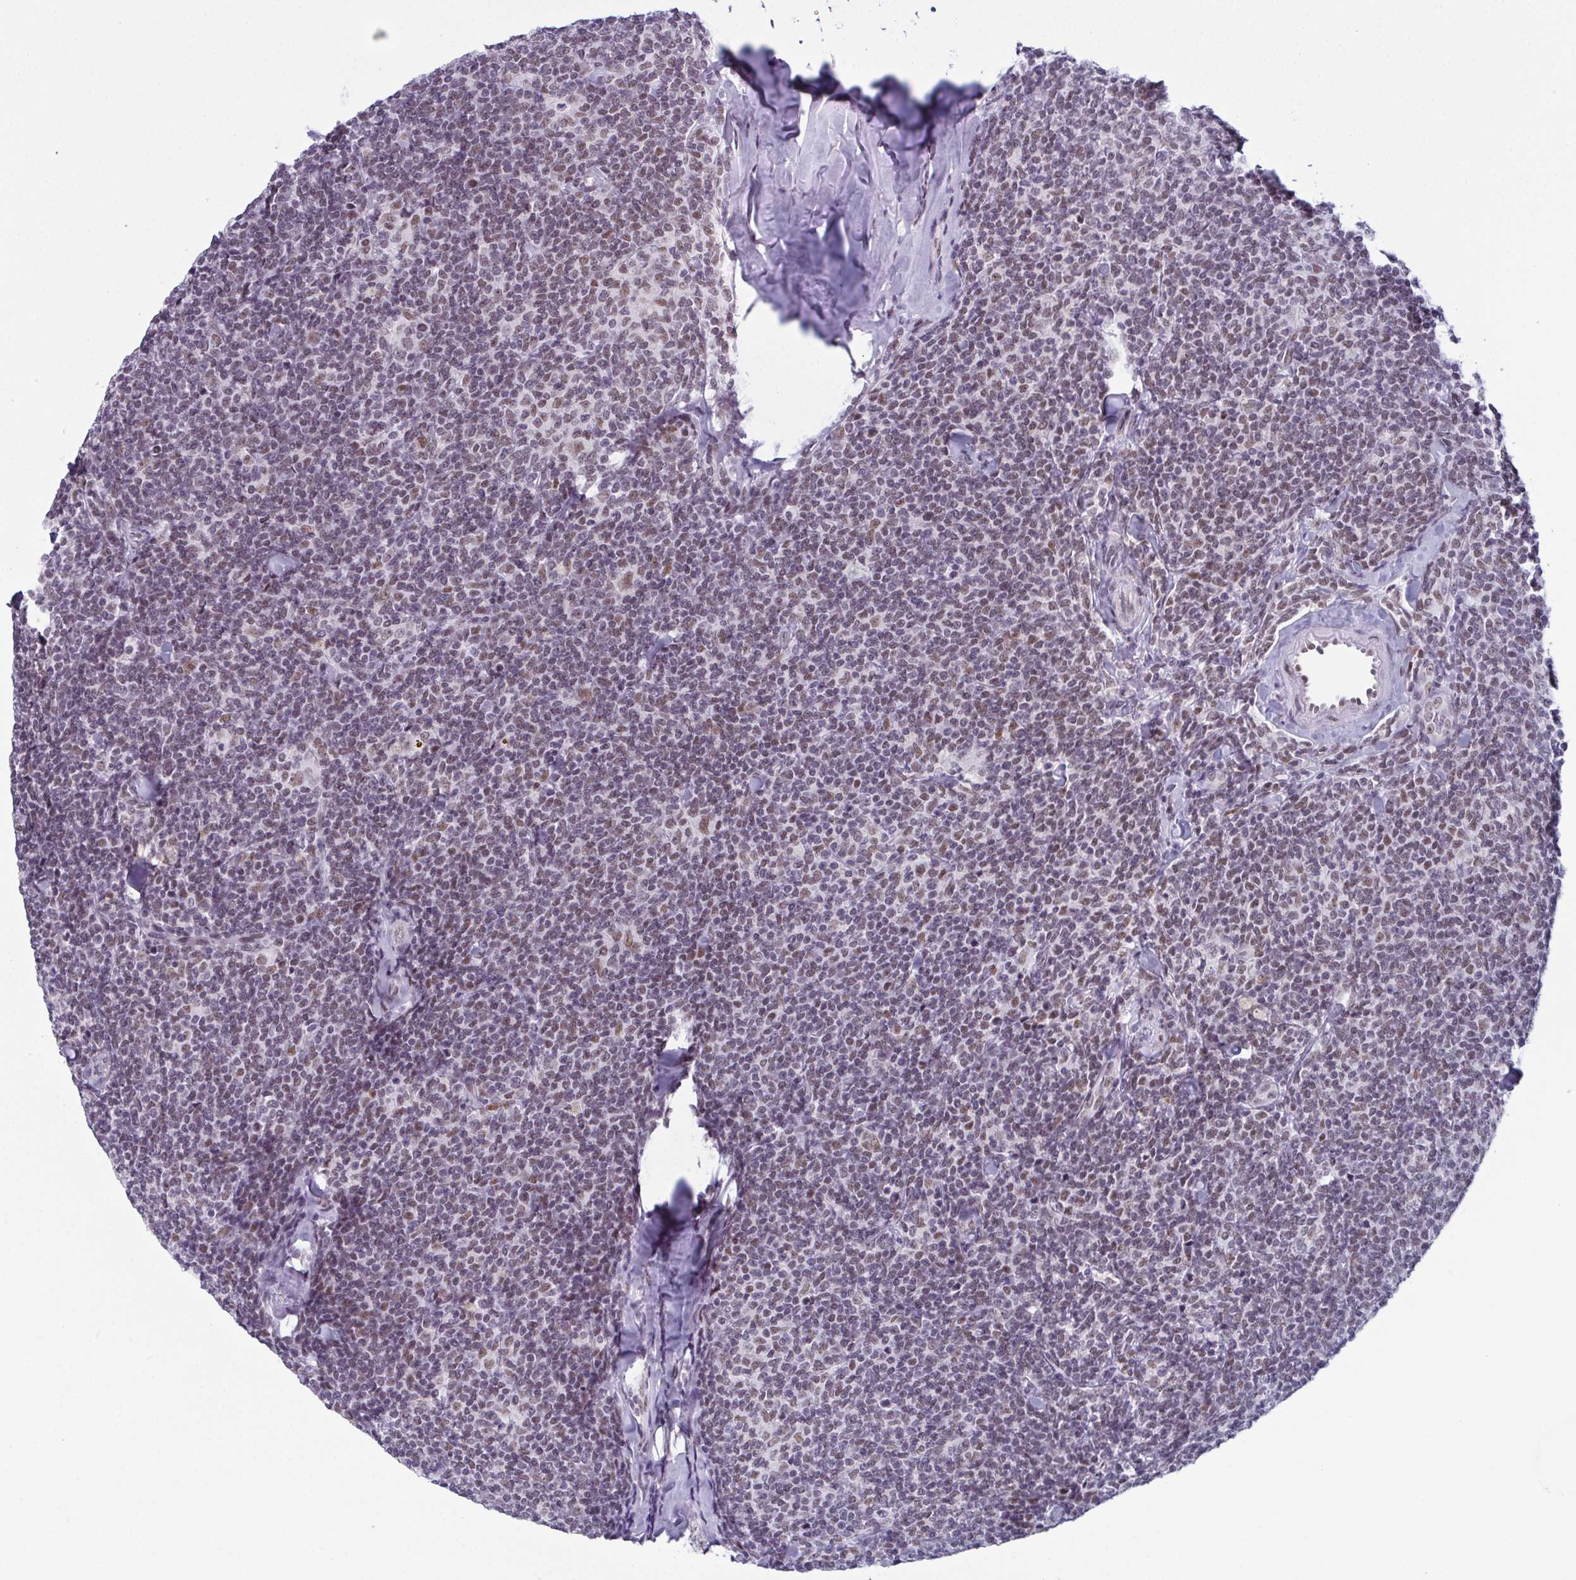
{"staining": {"intensity": "moderate", "quantity": "25%-75%", "location": "nuclear"}, "tissue": "lymphoma", "cell_type": "Tumor cells", "image_type": "cancer", "snomed": [{"axis": "morphology", "description": "Malignant lymphoma, non-Hodgkin's type, Low grade"}, {"axis": "topography", "description": "Lymph node"}], "caption": "Immunohistochemical staining of human malignant lymphoma, non-Hodgkin's type (low-grade) demonstrates medium levels of moderate nuclear expression in approximately 25%-75% of tumor cells.", "gene": "RBM7", "patient": {"sex": "female", "age": 56}}